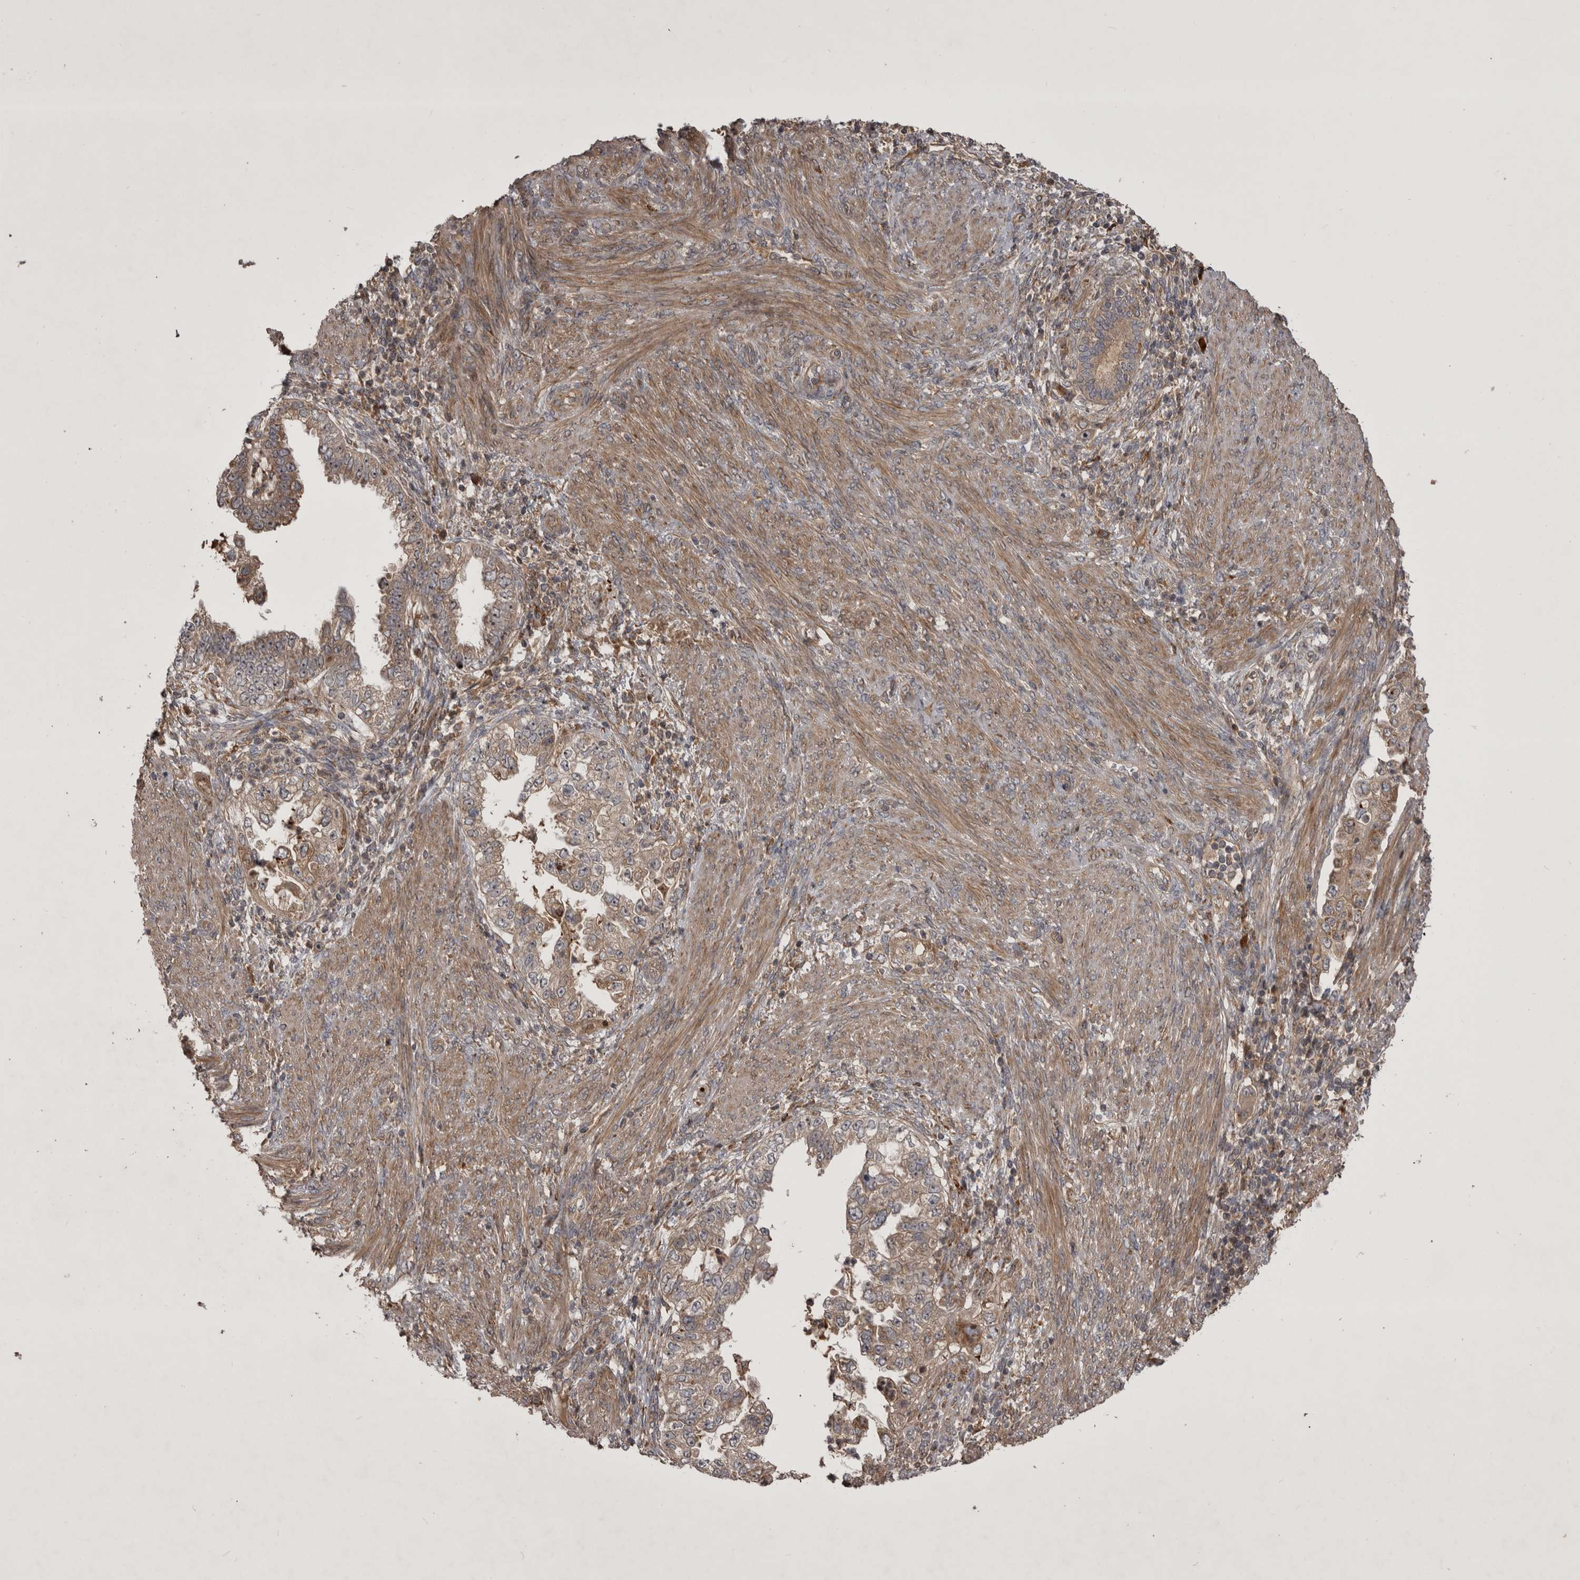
{"staining": {"intensity": "moderate", "quantity": ">75%", "location": "cytoplasmic/membranous"}, "tissue": "endometrial cancer", "cell_type": "Tumor cells", "image_type": "cancer", "snomed": [{"axis": "morphology", "description": "Adenocarcinoma, NOS"}, {"axis": "topography", "description": "Endometrium"}], "caption": "Immunohistochemical staining of endometrial adenocarcinoma reveals medium levels of moderate cytoplasmic/membranous protein expression in about >75% of tumor cells. (IHC, brightfield microscopy, high magnification).", "gene": "RAB3GAP2", "patient": {"sex": "female", "age": 85}}